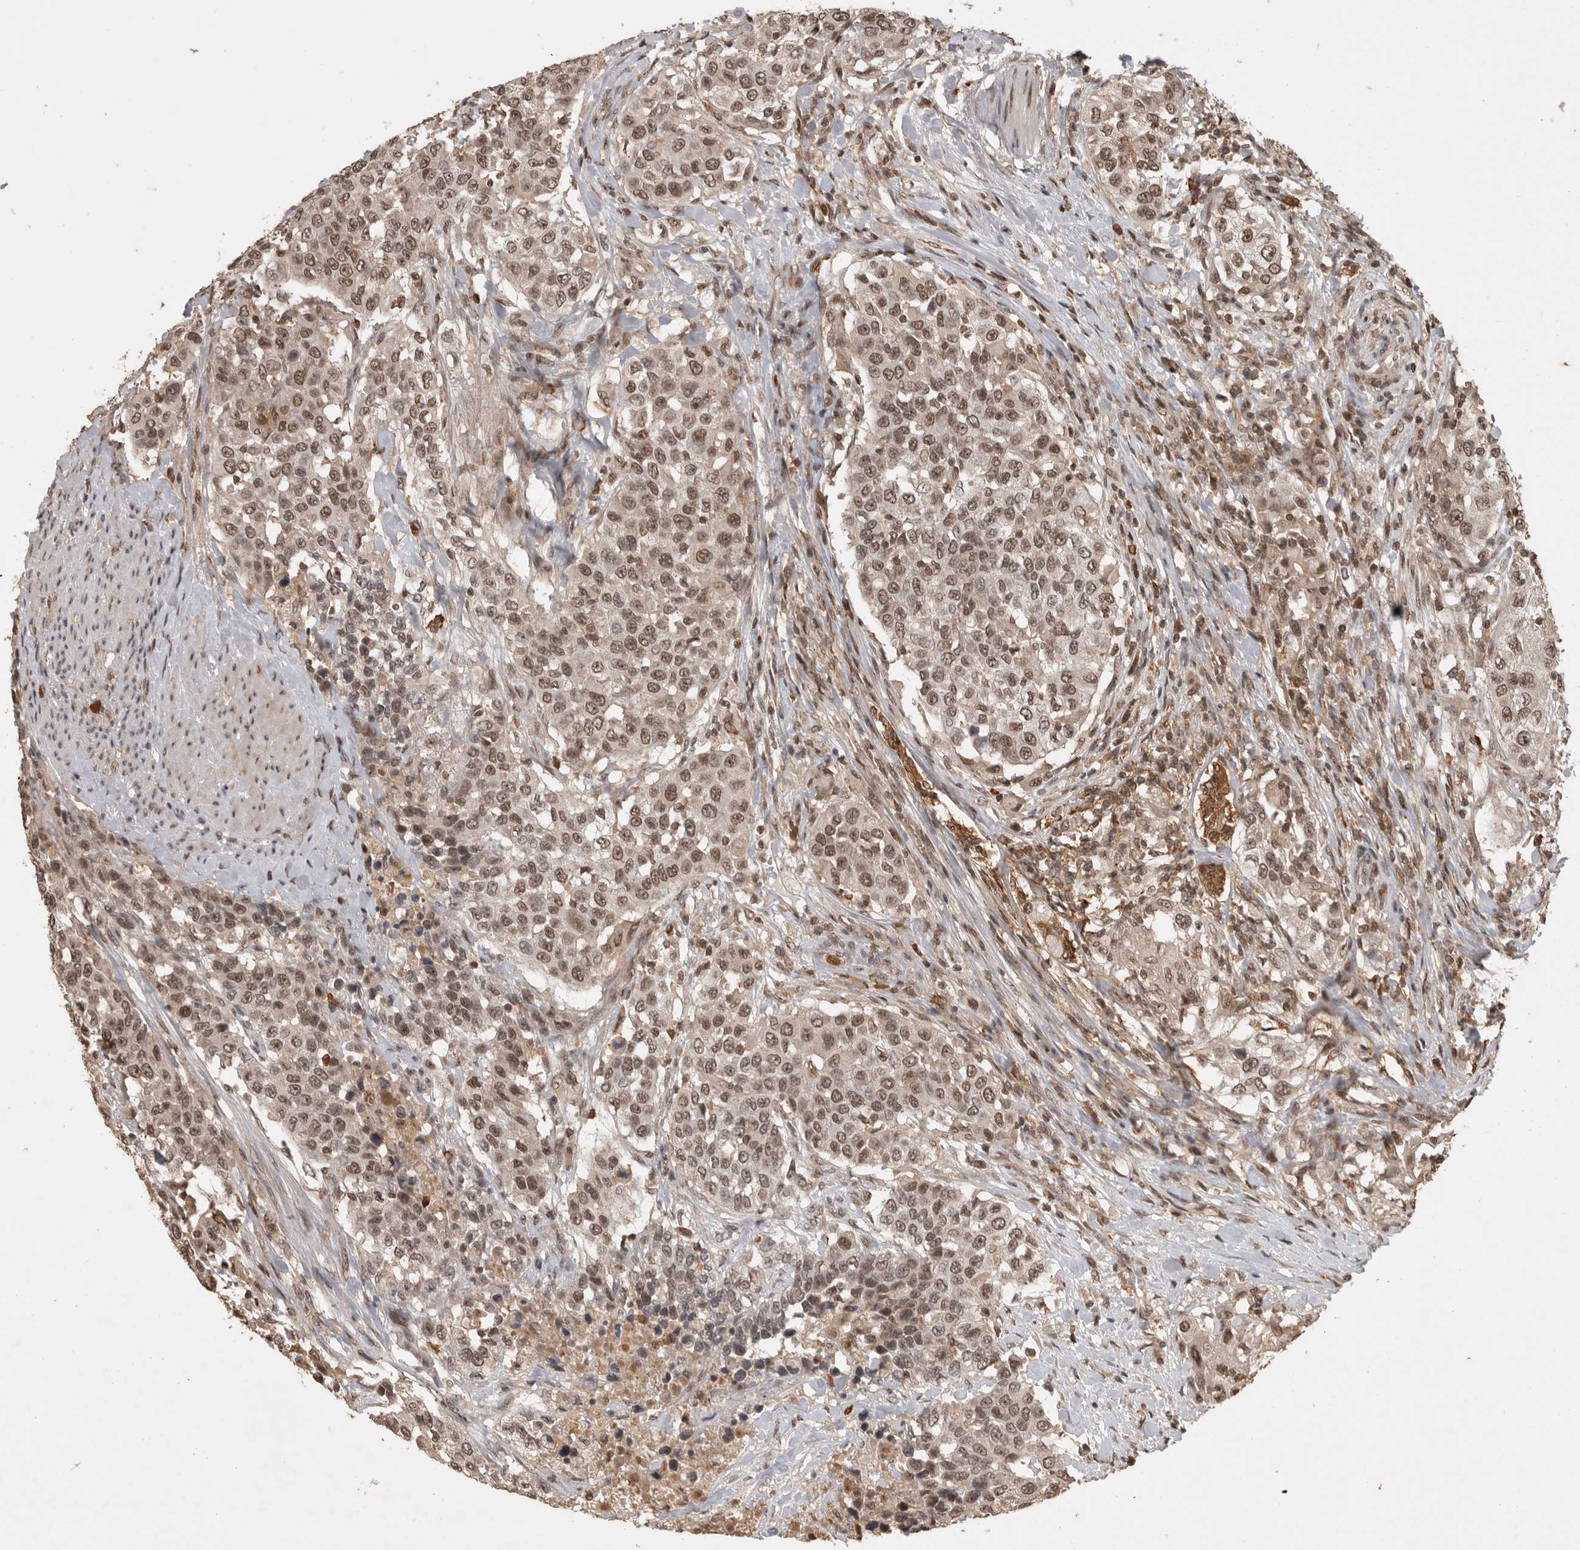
{"staining": {"intensity": "moderate", "quantity": ">75%", "location": "nuclear"}, "tissue": "urothelial cancer", "cell_type": "Tumor cells", "image_type": "cancer", "snomed": [{"axis": "morphology", "description": "Urothelial carcinoma, High grade"}, {"axis": "topography", "description": "Urinary bladder"}], "caption": "Immunohistochemistry (IHC) photomicrograph of neoplastic tissue: human urothelial cancer stained using immunohistochemistry displays medium levels of moderate protein expression localized specifically in the nuclear of tumor cells, appearing as a nuclear brown color.", "gene": "CBLL1", "patient": {"sex": "female", "age": 80}}